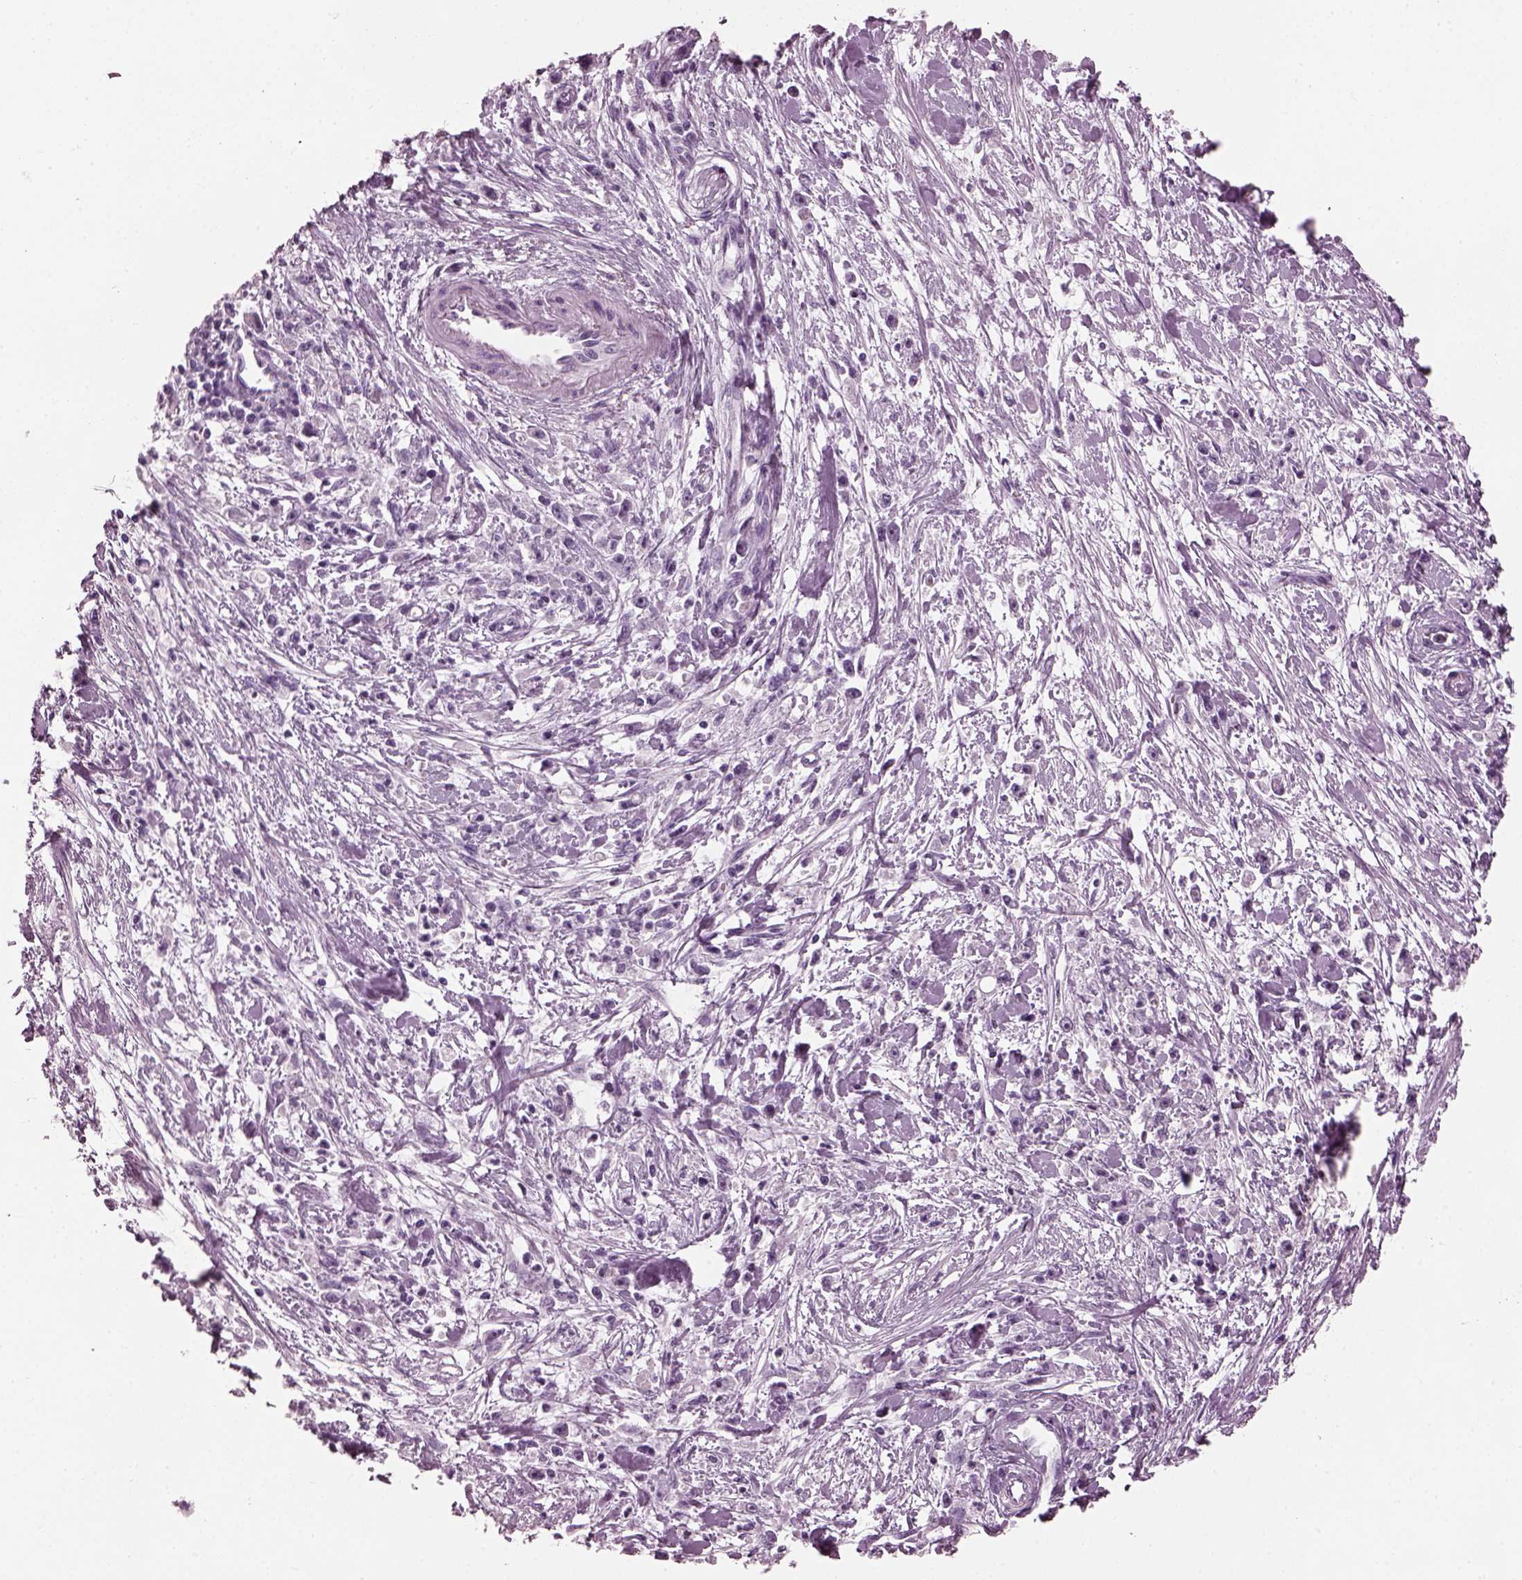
{"staining": {"intensity": "negative", "quantity": "none", "location": "none"}, "tissue": "stomach cancer", "cell_type": "Tumor cells", "image_type": "cancer", "snomed": [{"axis": "morphology", "description": "Adenocarcinoma, NOS"}, {"axis": "topography", "description": "Stomach"}], "caption": "This is an immunohistochemistry photomicrograph of stomach adenocarcinoma. There is no staining in tumor cells.", "gene": "SLC6A17", "patient": {"sex": "female", "age": 59}}